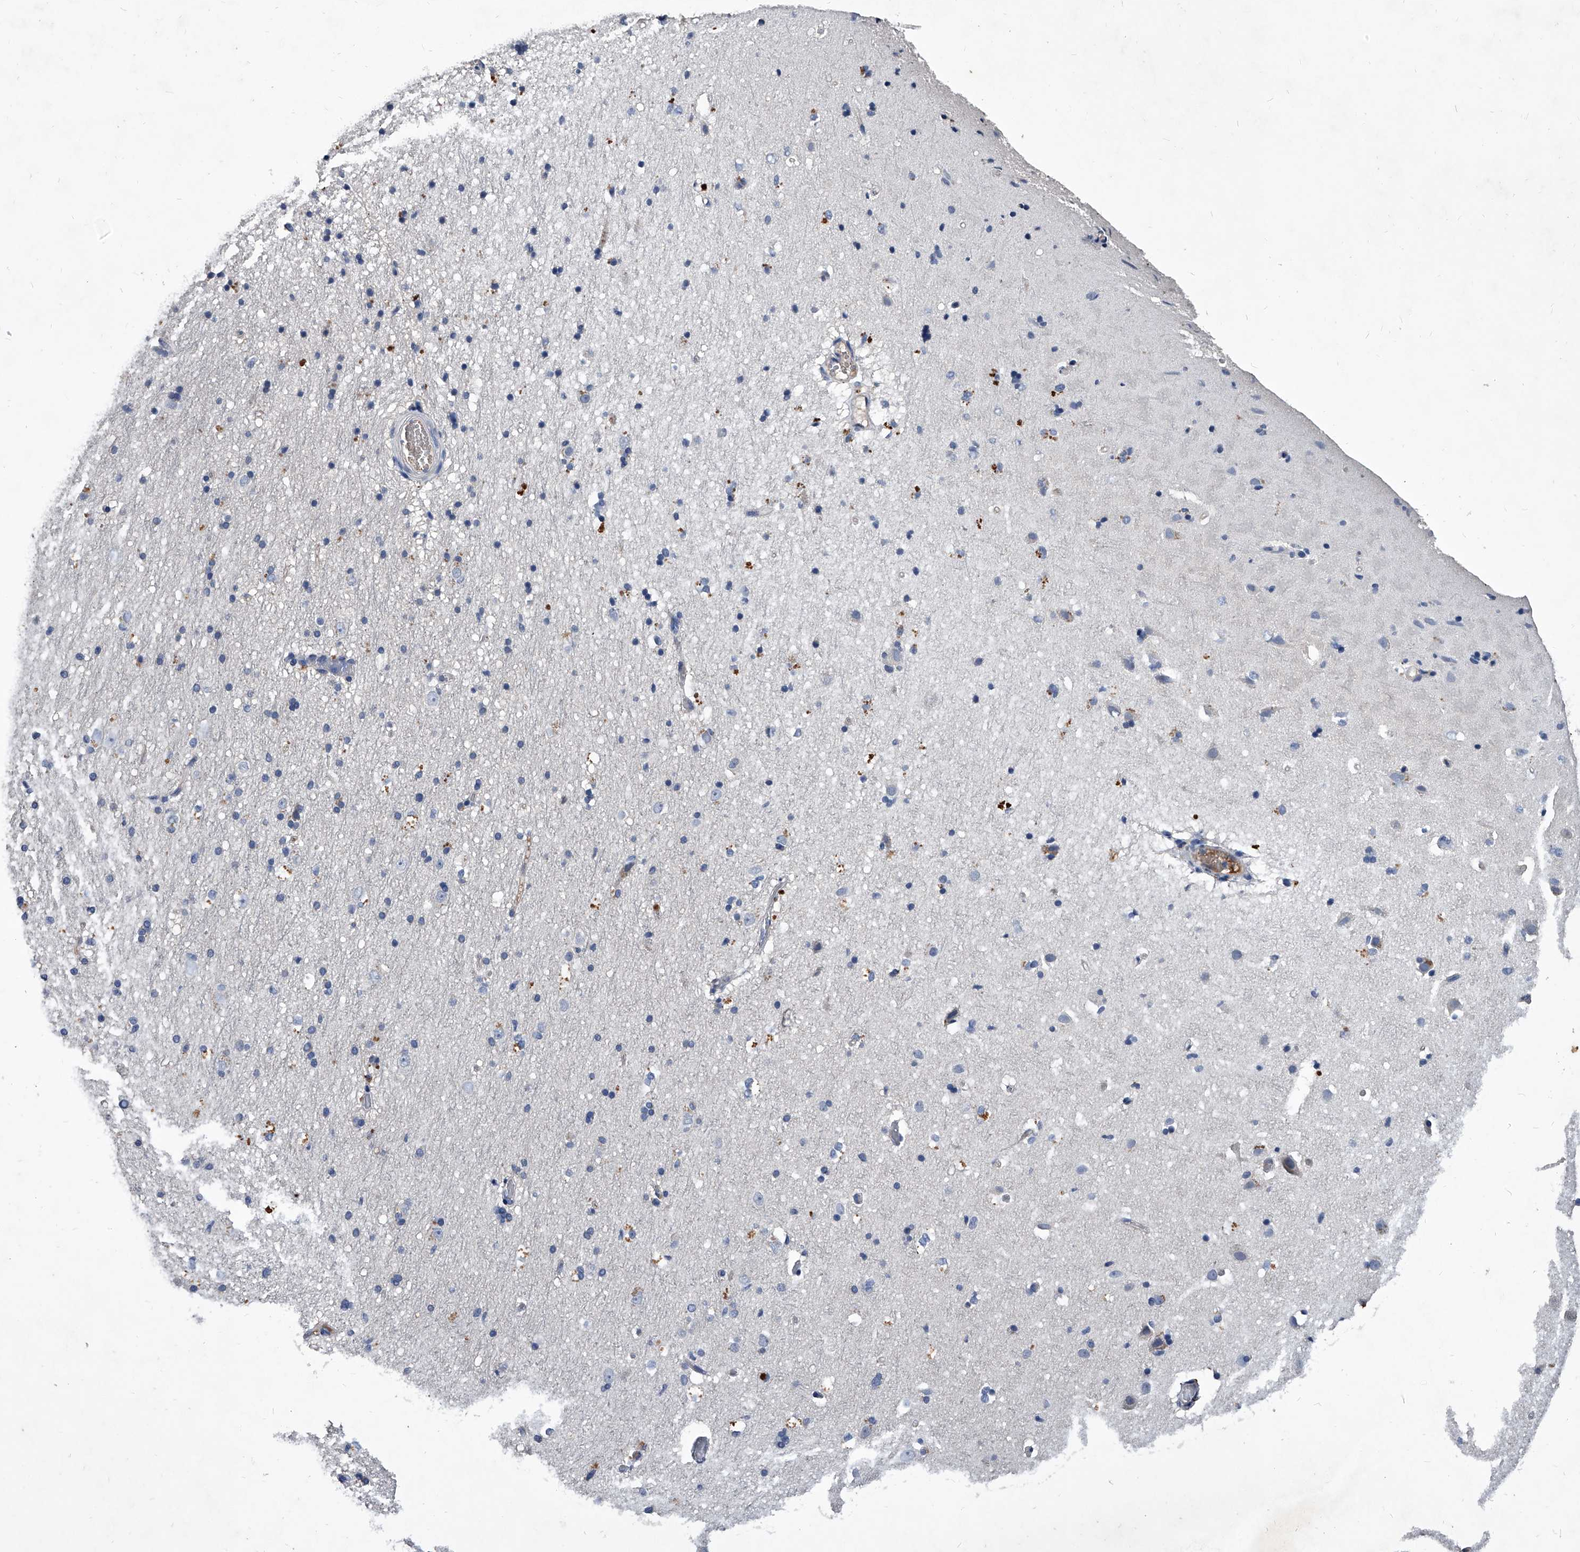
{"staining": {"intensity": "negative", "quantity": "none", "location": "none"}, "tissue": "cerebral cortex", "cell_type": "Endothelial cells", "image_type": "normal", "snomed": [{"axis": "morphology", "description": "Normal tissue, NOS"}, {"axis": "topography", "description": "Cerebral cortex"}], "caption": "The image exhibits no significant positivity in endothelial cells of cerebral cortex.", "gene": "C5", "patient": {"sex": "male", "age": 34}}